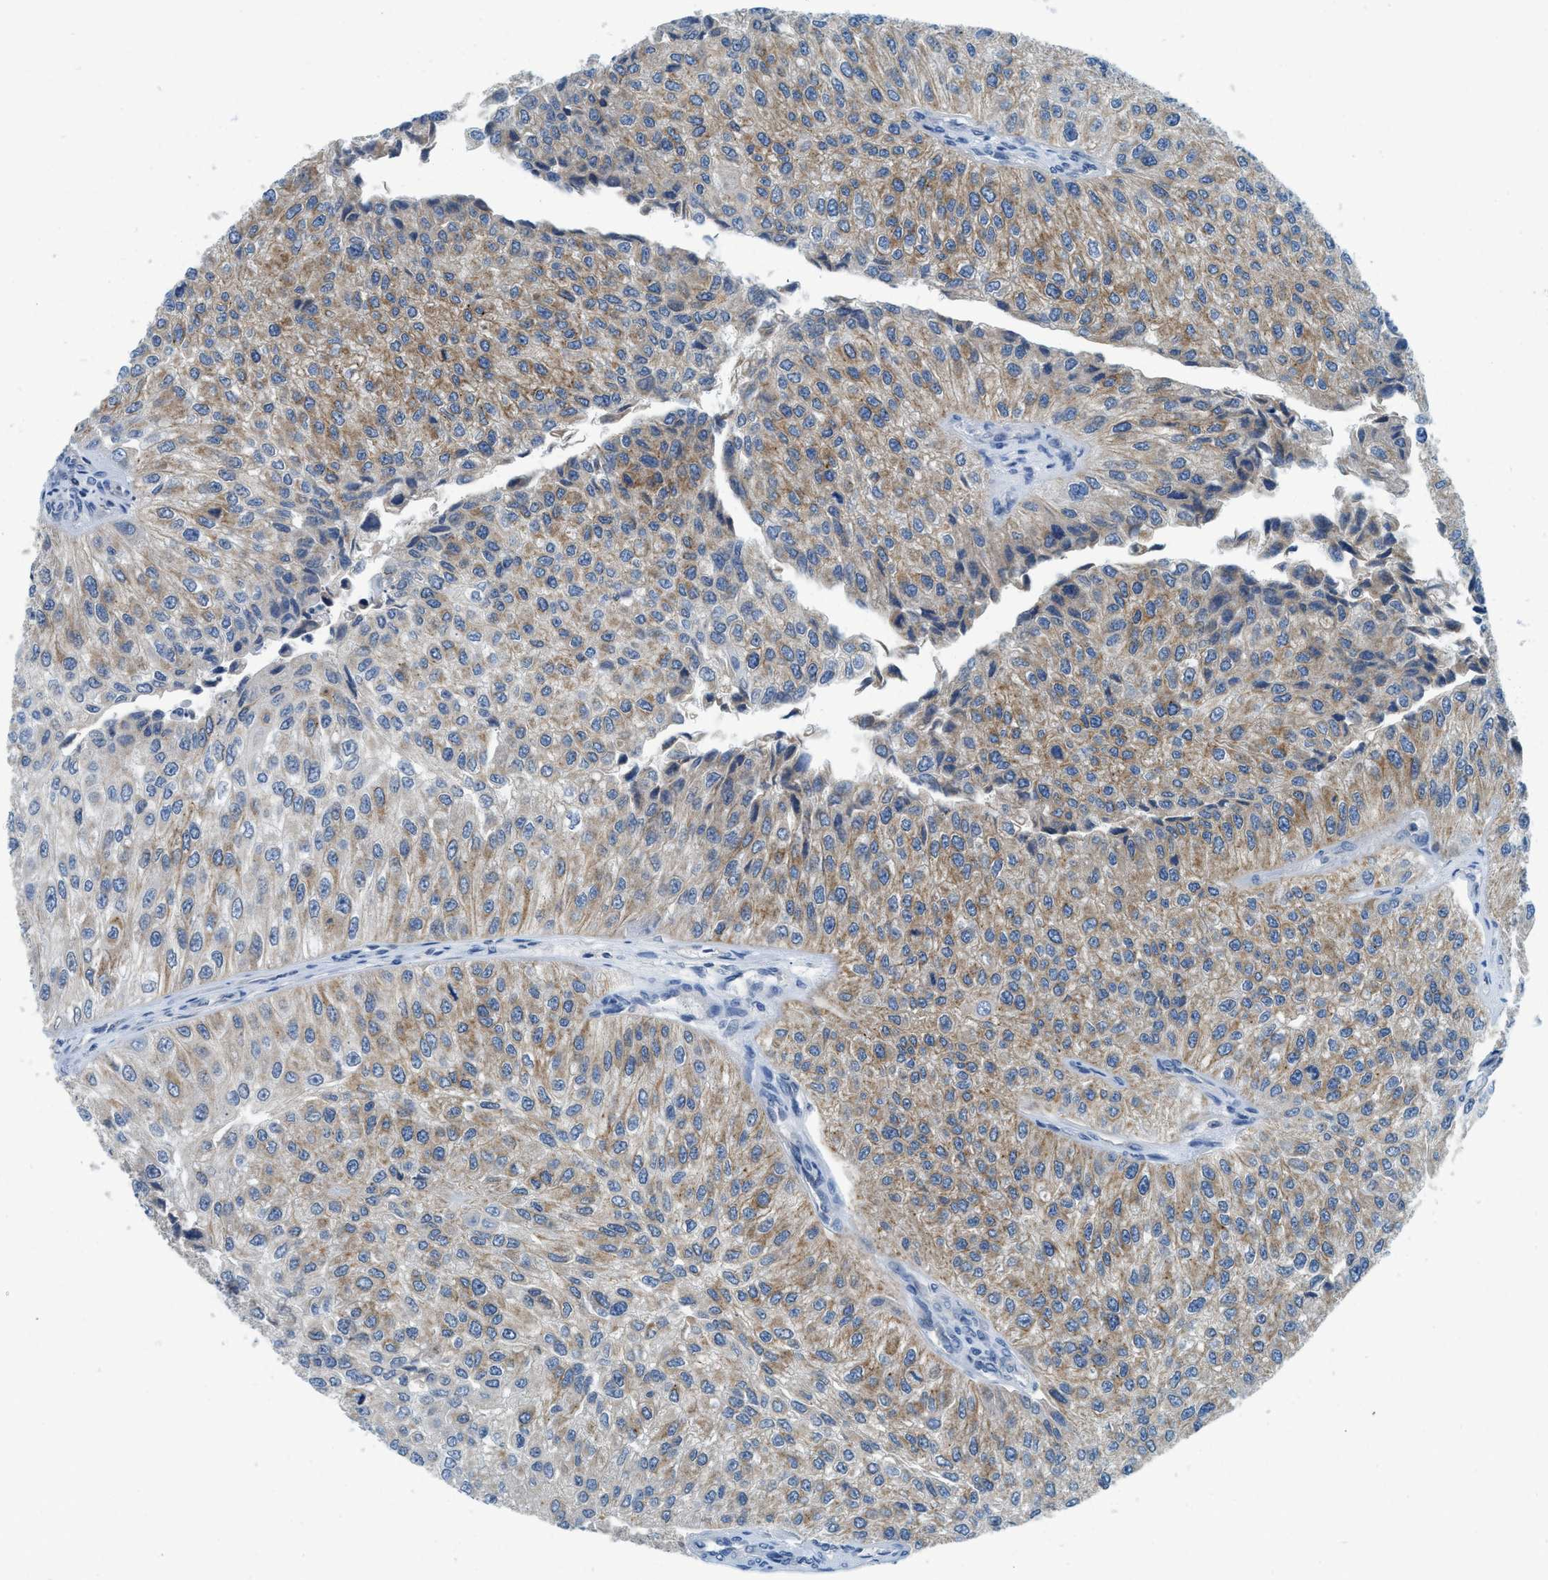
{"staining": {"intensity": "moderate", "quantity": "25%-75%", "location": "cytoplasmic/membranous"}, "tissue": "urothelial cancer", "cell_type": "Tumor cells", "image_type": "cancer", "snomed": [{"axis": "morphology", "description": "Urothelial carcinoma, High grade"}, {"axis": "topography", "description": "Kidney"}, {"axis": "topography", "description": "Urinary bladder"}], "caption": "High-grade urothelial carcinoma tissue exhibits moderate cytoplasmic/membranous staining in about 25%-75% of tumor cells", "gene": "BCAP31", "patient": {"sex": "male", "age": 77}}